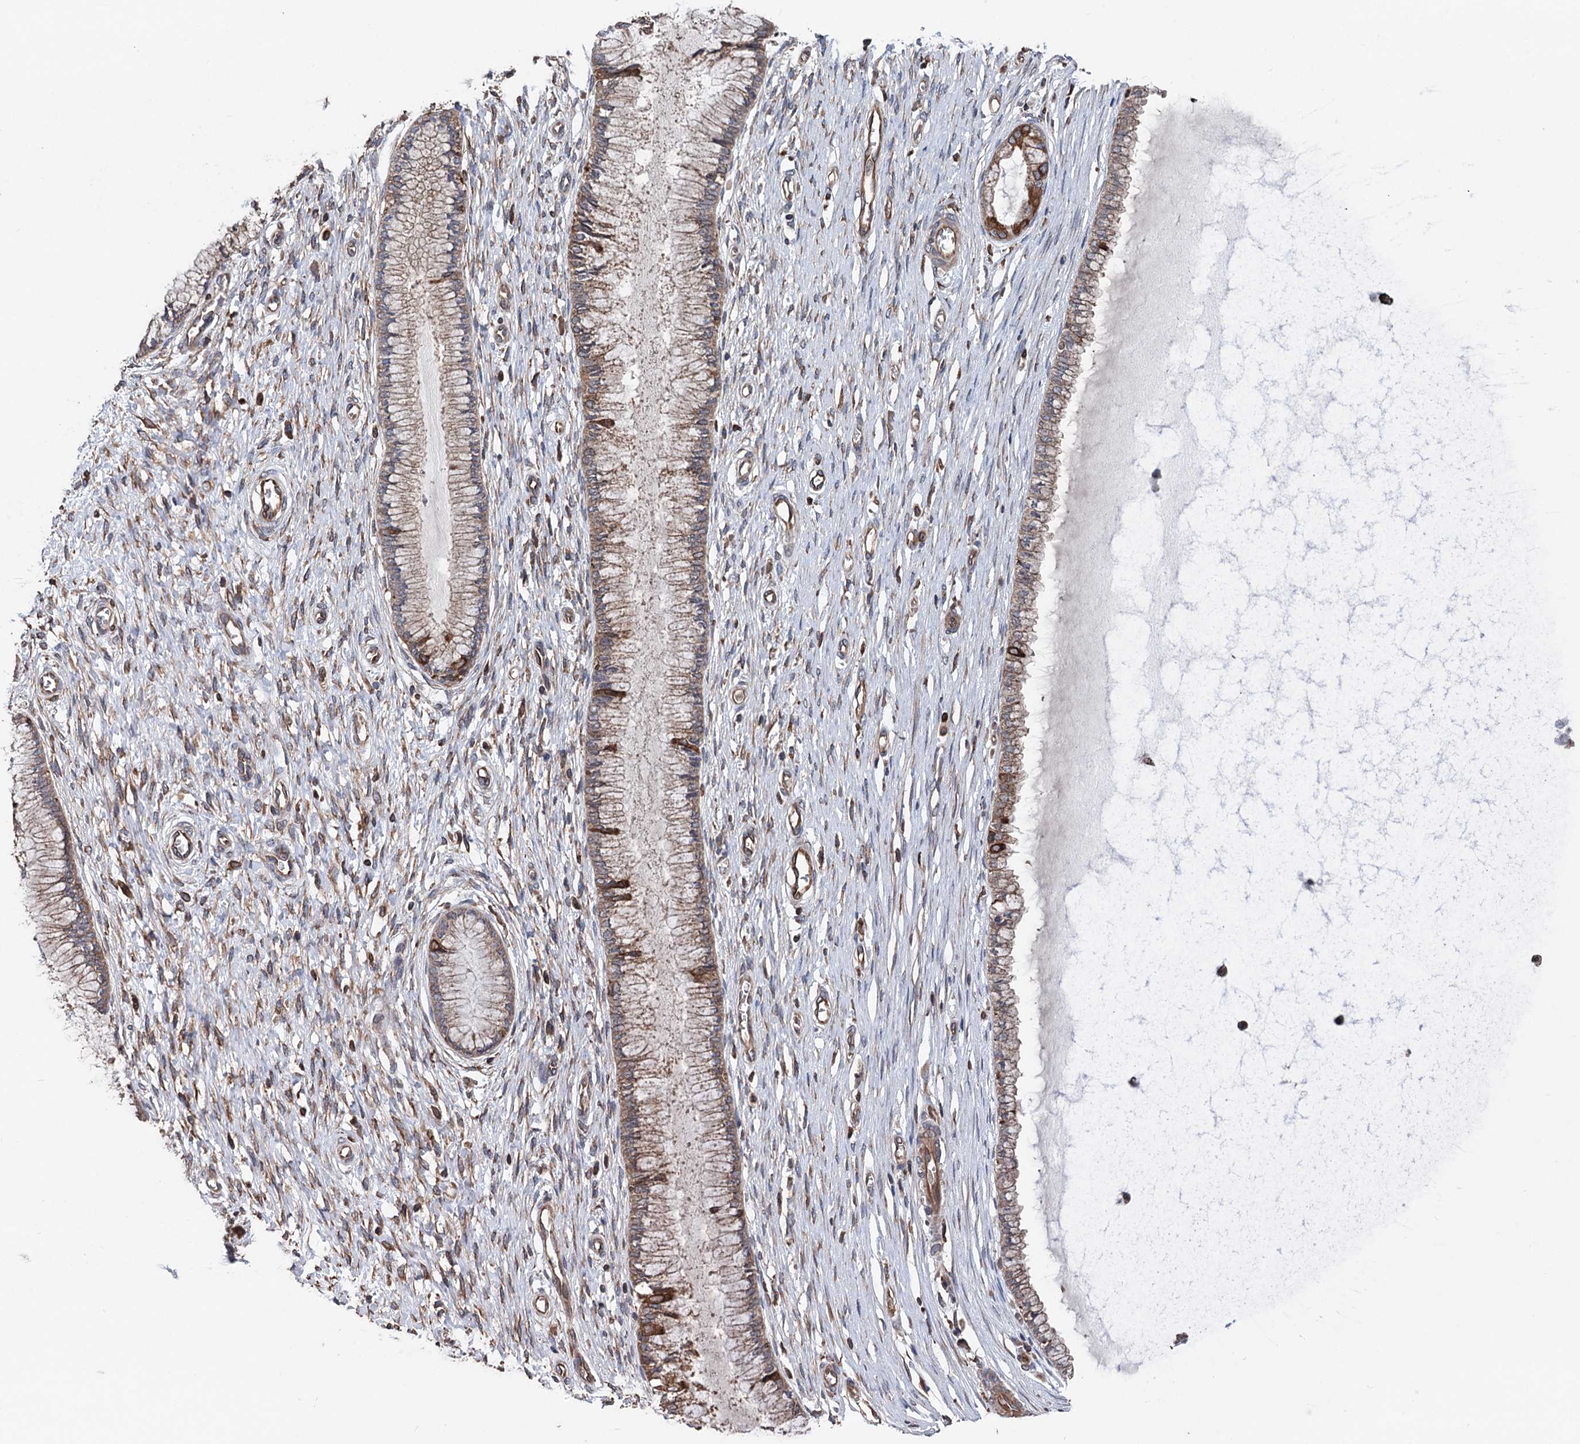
{"staining": {"intensity": "moderate", "quantity": "<25%", "location": "cytoplasmic/membranous"}, "tissue": "cervix", "cell_type": "Glandular cells", "image_type": "normal", "snomed": [{"axis": "morphology", "description": "Normal tissue, NOS"}, {"axis": "topography", "description": "Cervix"}], "caption": "Protein expression analysis of normal cervix shows moderate cytoplasmic/membranous staining in approximately <25% of glandular cells.", "gene": "STING1", "patient": {"sex": "female", "age": 55}}